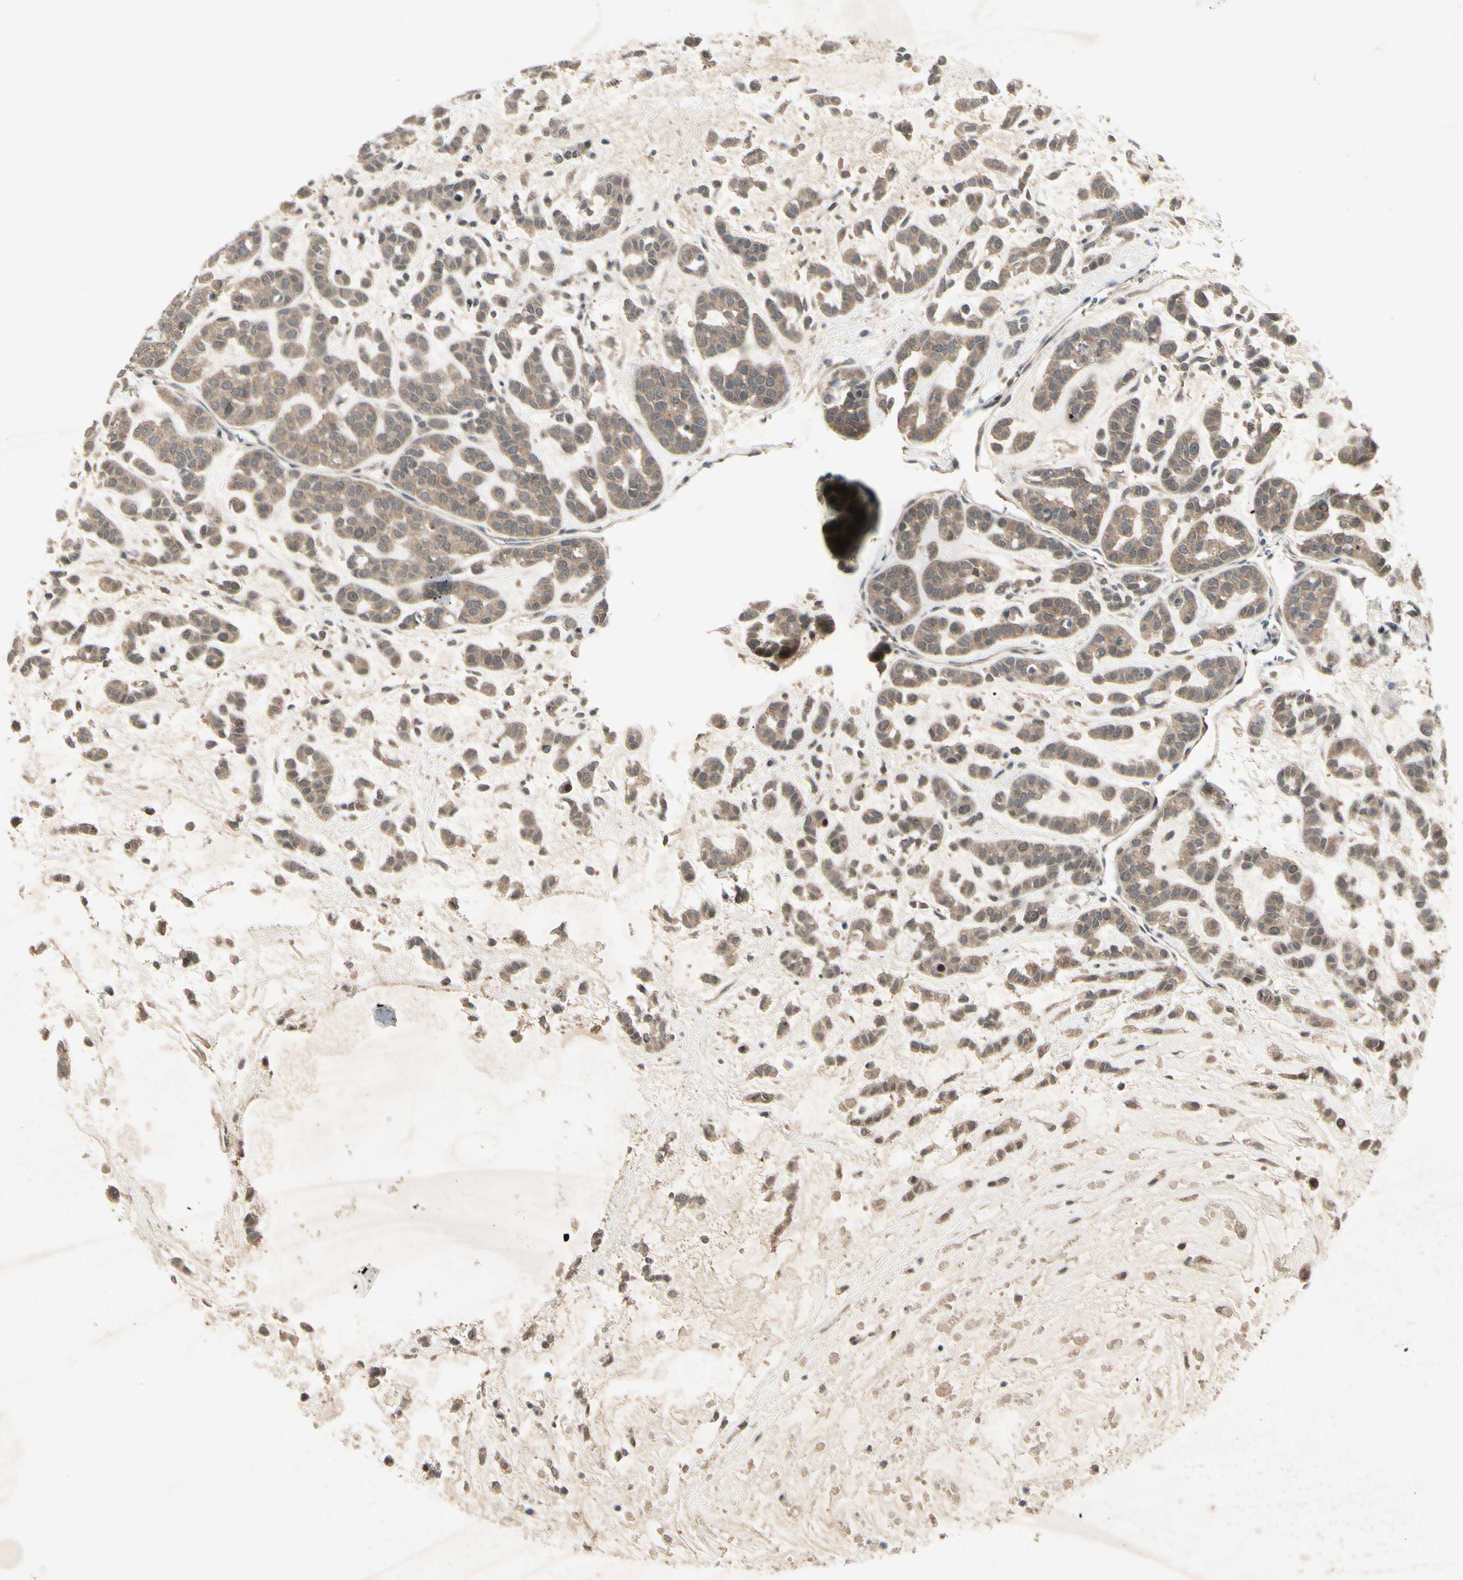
{"staining": {"intensity": "moderate", "quantity": ">75%", "location": "cytoplasmic/membranous"}, "tissue": "head and neck cancer", "cell_type": "Tumor cells", "image_type": "cancer", "snomed": [{"axis": "morphology", "description": "Adenocarcinoma, NOS"}, {"axis": "morphology", "description": "Adenoma, NOS"}, {"axis": "topography", "description": "Head-Neck"}], "caption": "The immunohistochemical stain highlights moderate cytoplasmic/membranous staining in tumor cells of head and neck cancer tissue.", "gene": "FHDC1", "patient": {"sex": "female", "age": 55}}